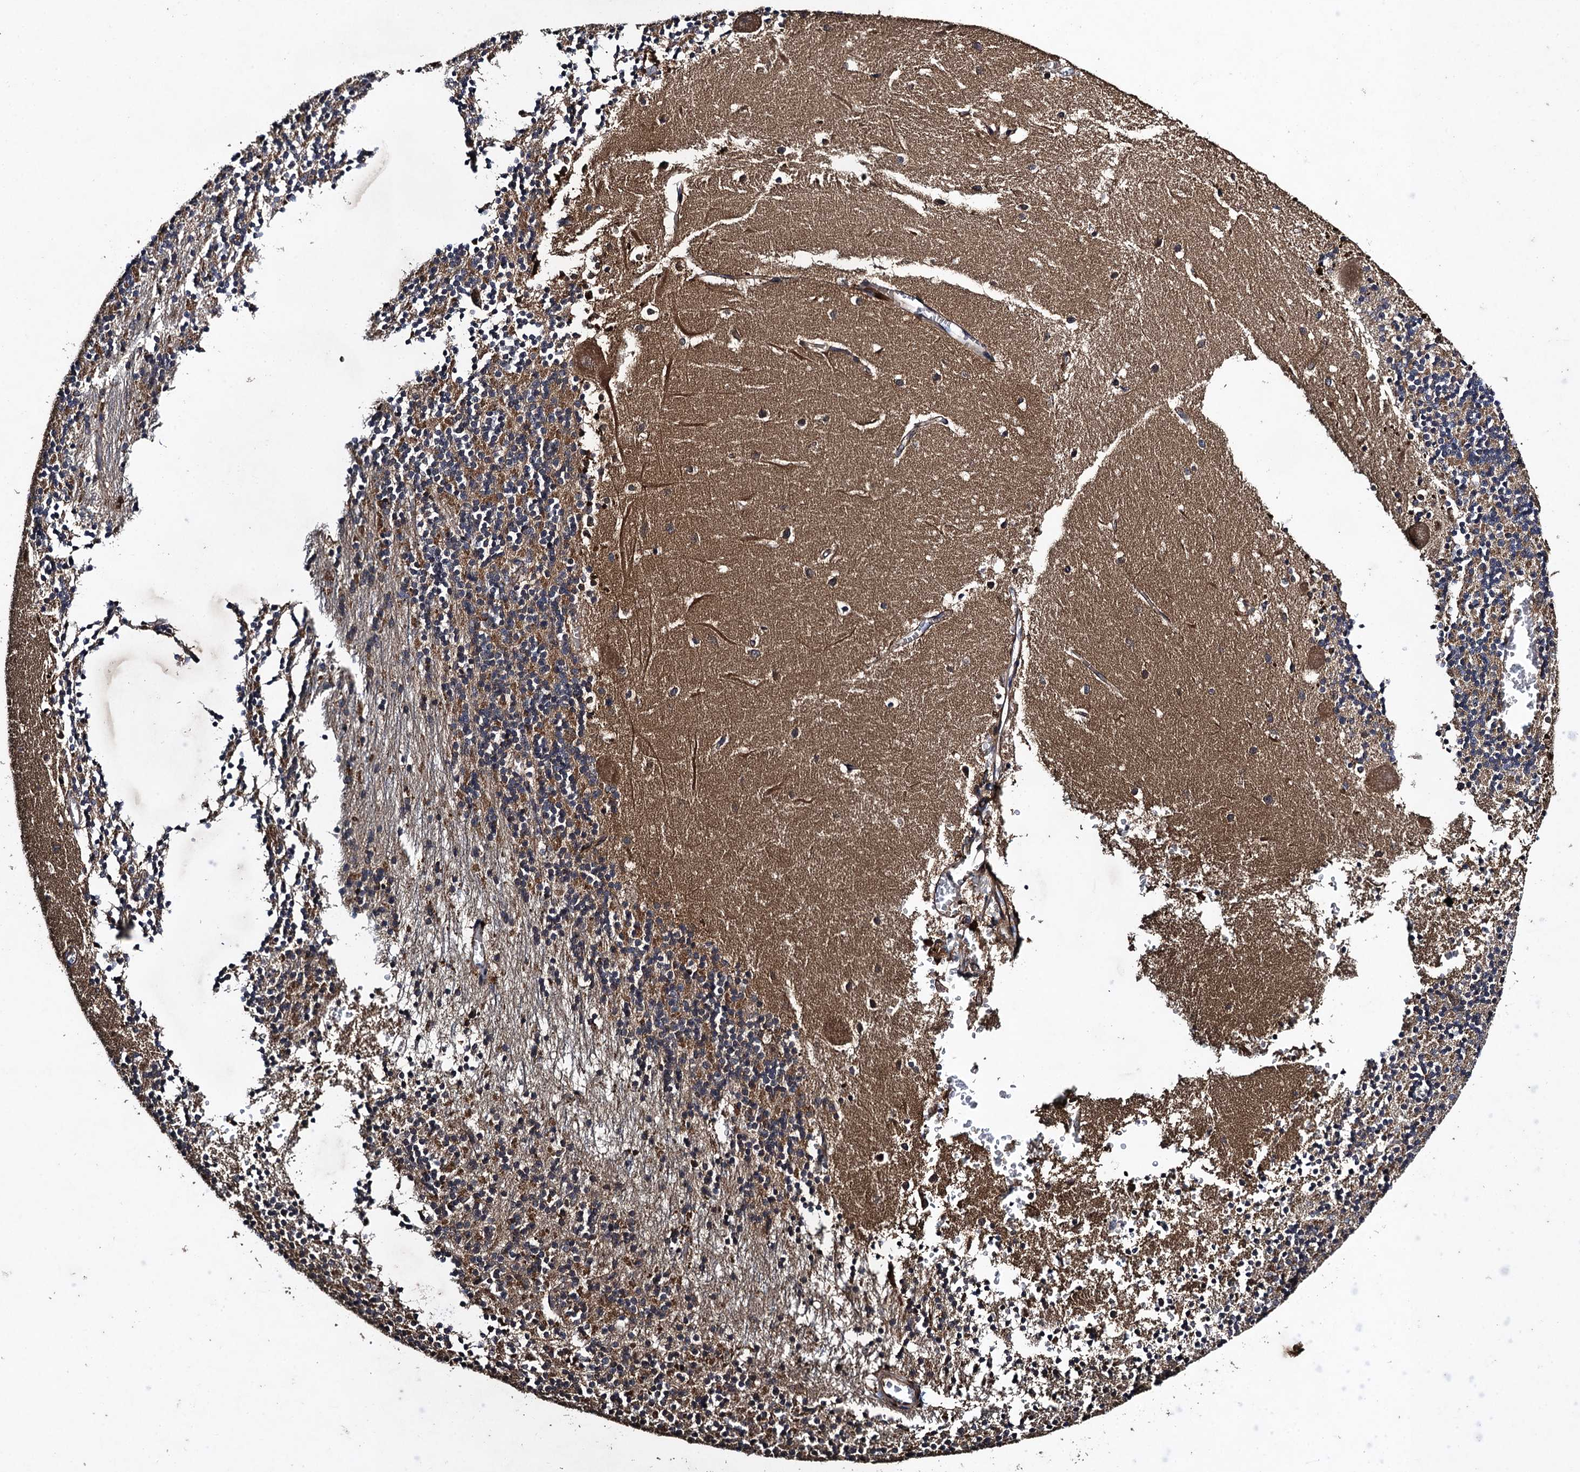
{"staining": {"intensity": "moderate", "quantity": "25%-75%", "location": "cytoplasmic/membranous"}, "tissue": "cerebellum", "cell_type": "Cells in granular layer", "image_type": "normal", "snomed": [{"axis": "morphology", "description": "Normal tissue, NOS"}, {"axis": "topography", "description": "Cerebellum"}], "caption": "Immunohistochemical staining of unremarkable human cerebellum displays moderate cytoplasmic/membranous protein positivity in approximately 25%-75% of cells in granular layer. (brown staining indicates protein expression, while blue staining denotes nuclei).", "gene": "CNTN5", "patient": {"sex": "male", "age": 54}}